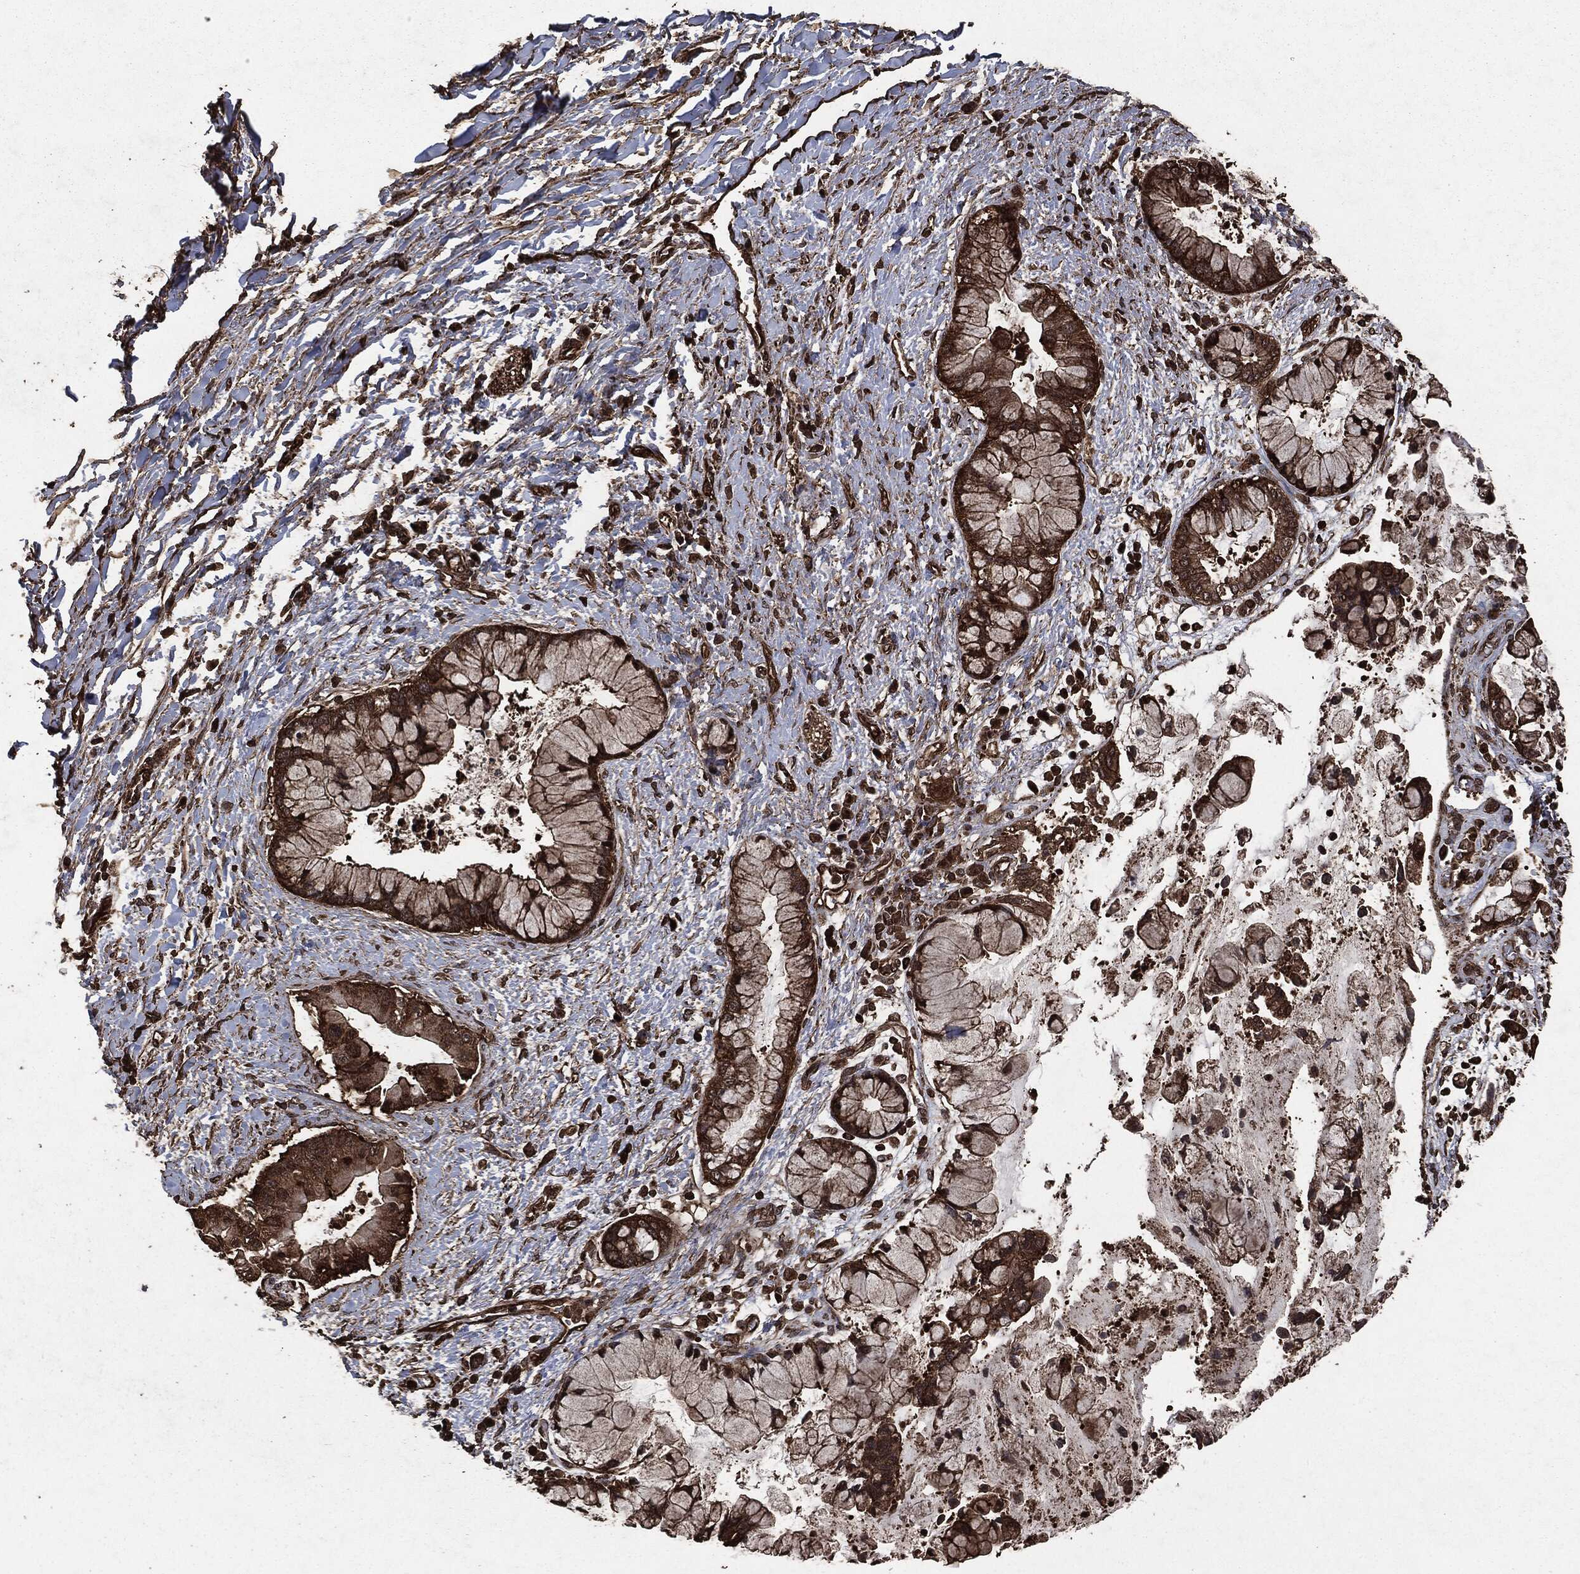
{"staining": {"intensity": "strong", "quantity": ">75%", "location": "cytoplasmic/membranous"}, "tissue": "liver cancer", "cell_type": "Tumor cells", "image_type": "cancer", "snomed": [{"axis": "morphology", "description": "Normal tissue, NOS"}, {"axis": "morphology", "description": "Cholangiocarcinoma"}, {"axis": "topography", "description": "Liver"}, {"axis": "topography", "description": "Peripheral nerve tissue"}], "caption": "Protein staining by immunohistochemistry demonstrates strong cytoplasmic/membranous staining in about >75% of tumor cells in liver cancer. Ihc stains the protein of interest in brown and the nuclei are stained blue.", "gene": "HRAS", "patient": {"sex": "male", "age": 50}}